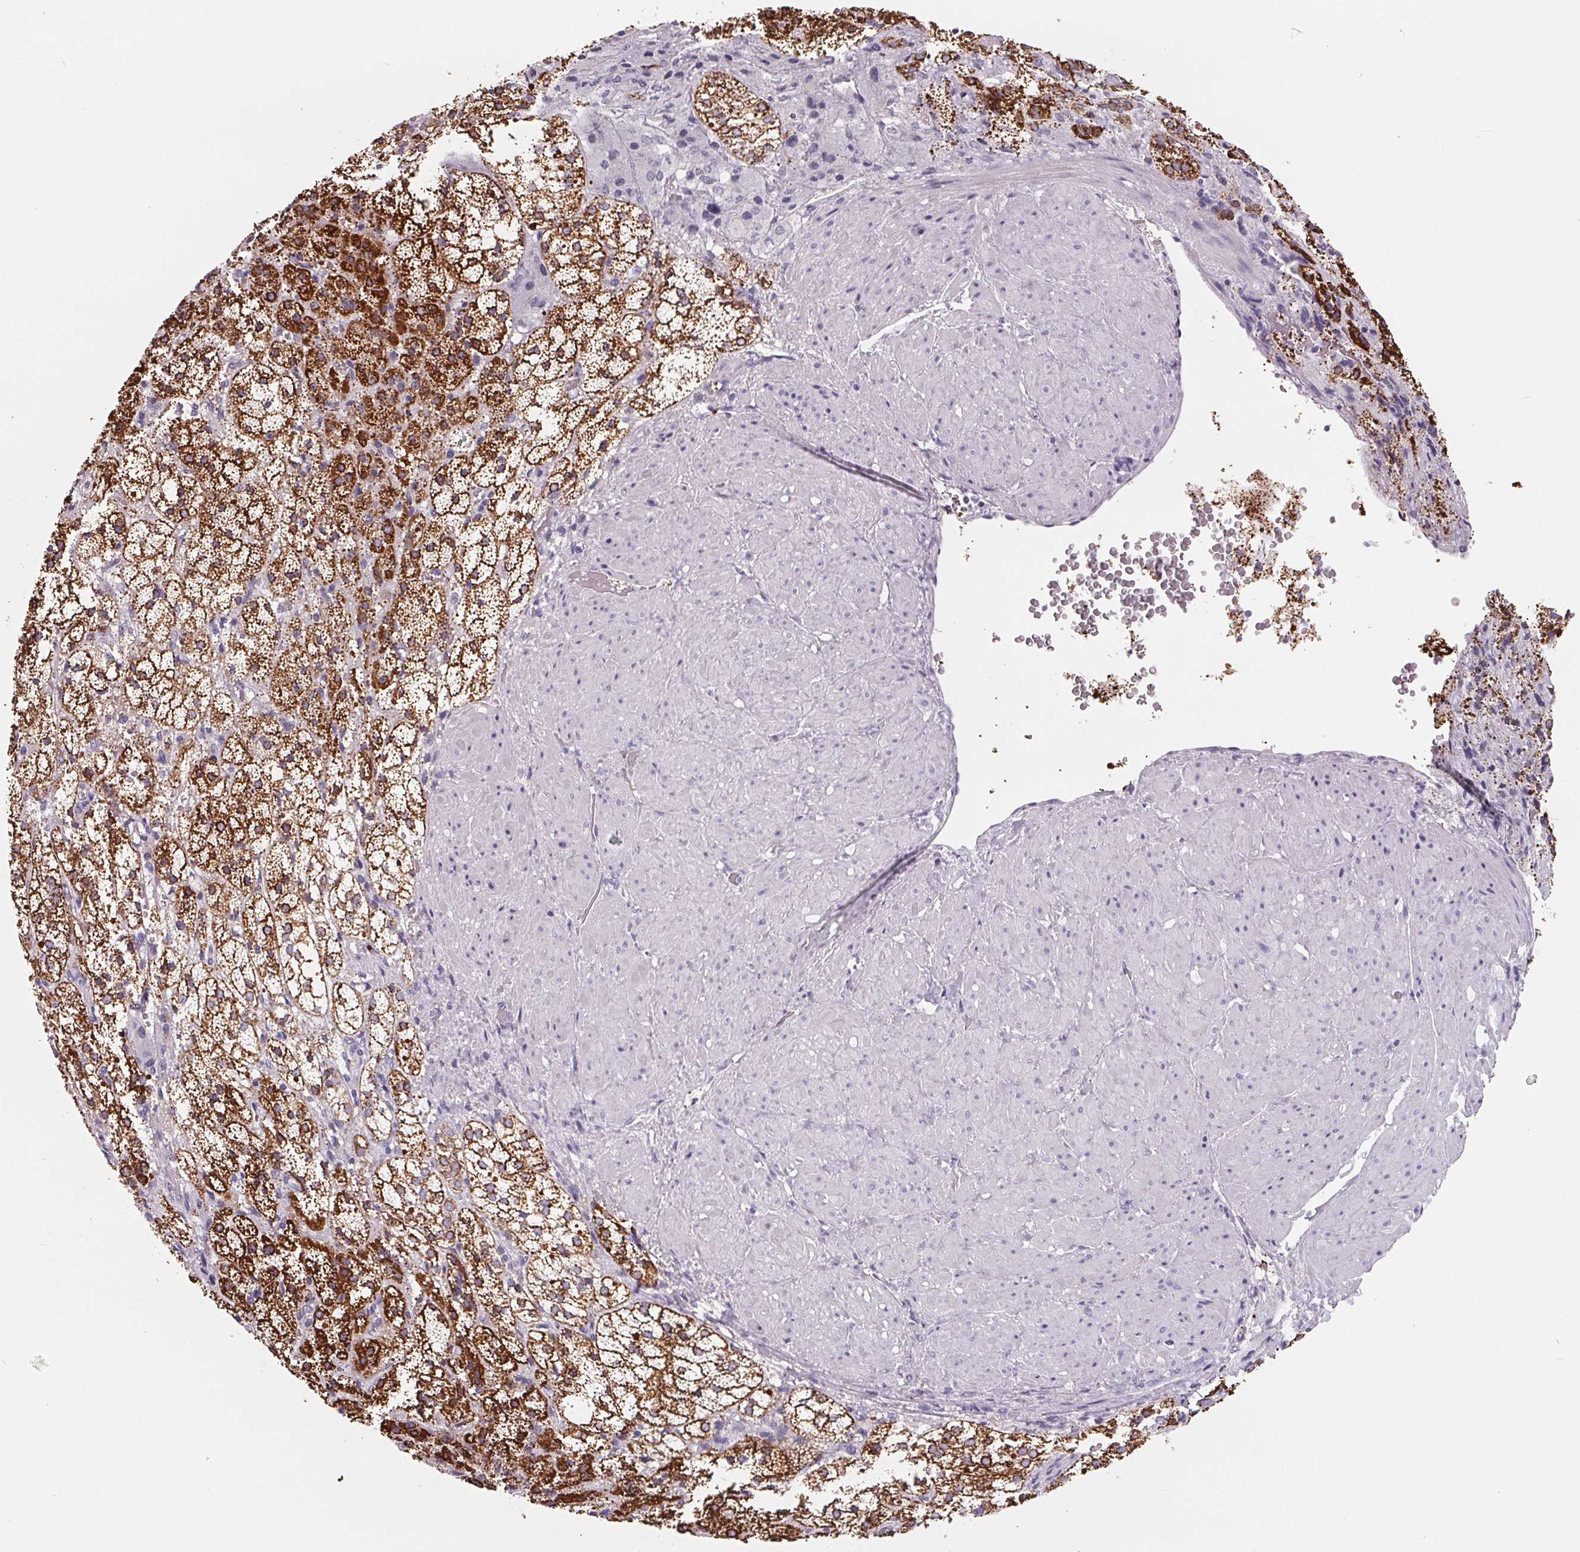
{"staining": {"intensity": "strong", "quantity": ">75%", "location": "cytoplasmic/membranous"}, "tissue": "adrenal gland", "cell_type": "Glandular cells", "image_type": "normal", "snomed": [{"axis": "morphology", "description": "Normal tissue, NOS"}, {"axis": "topography", "description": "Adrenal gland"}], "caption": "This photomicrograph displays benign adrenal gland stained with IHC to label a protein in brown. The cytoplasmic/membranous of glandular cells show strong positivity for the protein. Nuclei are counter-stained blue.", "gene": "FDX1", "patient": {"sex": "male", "age": 53}}